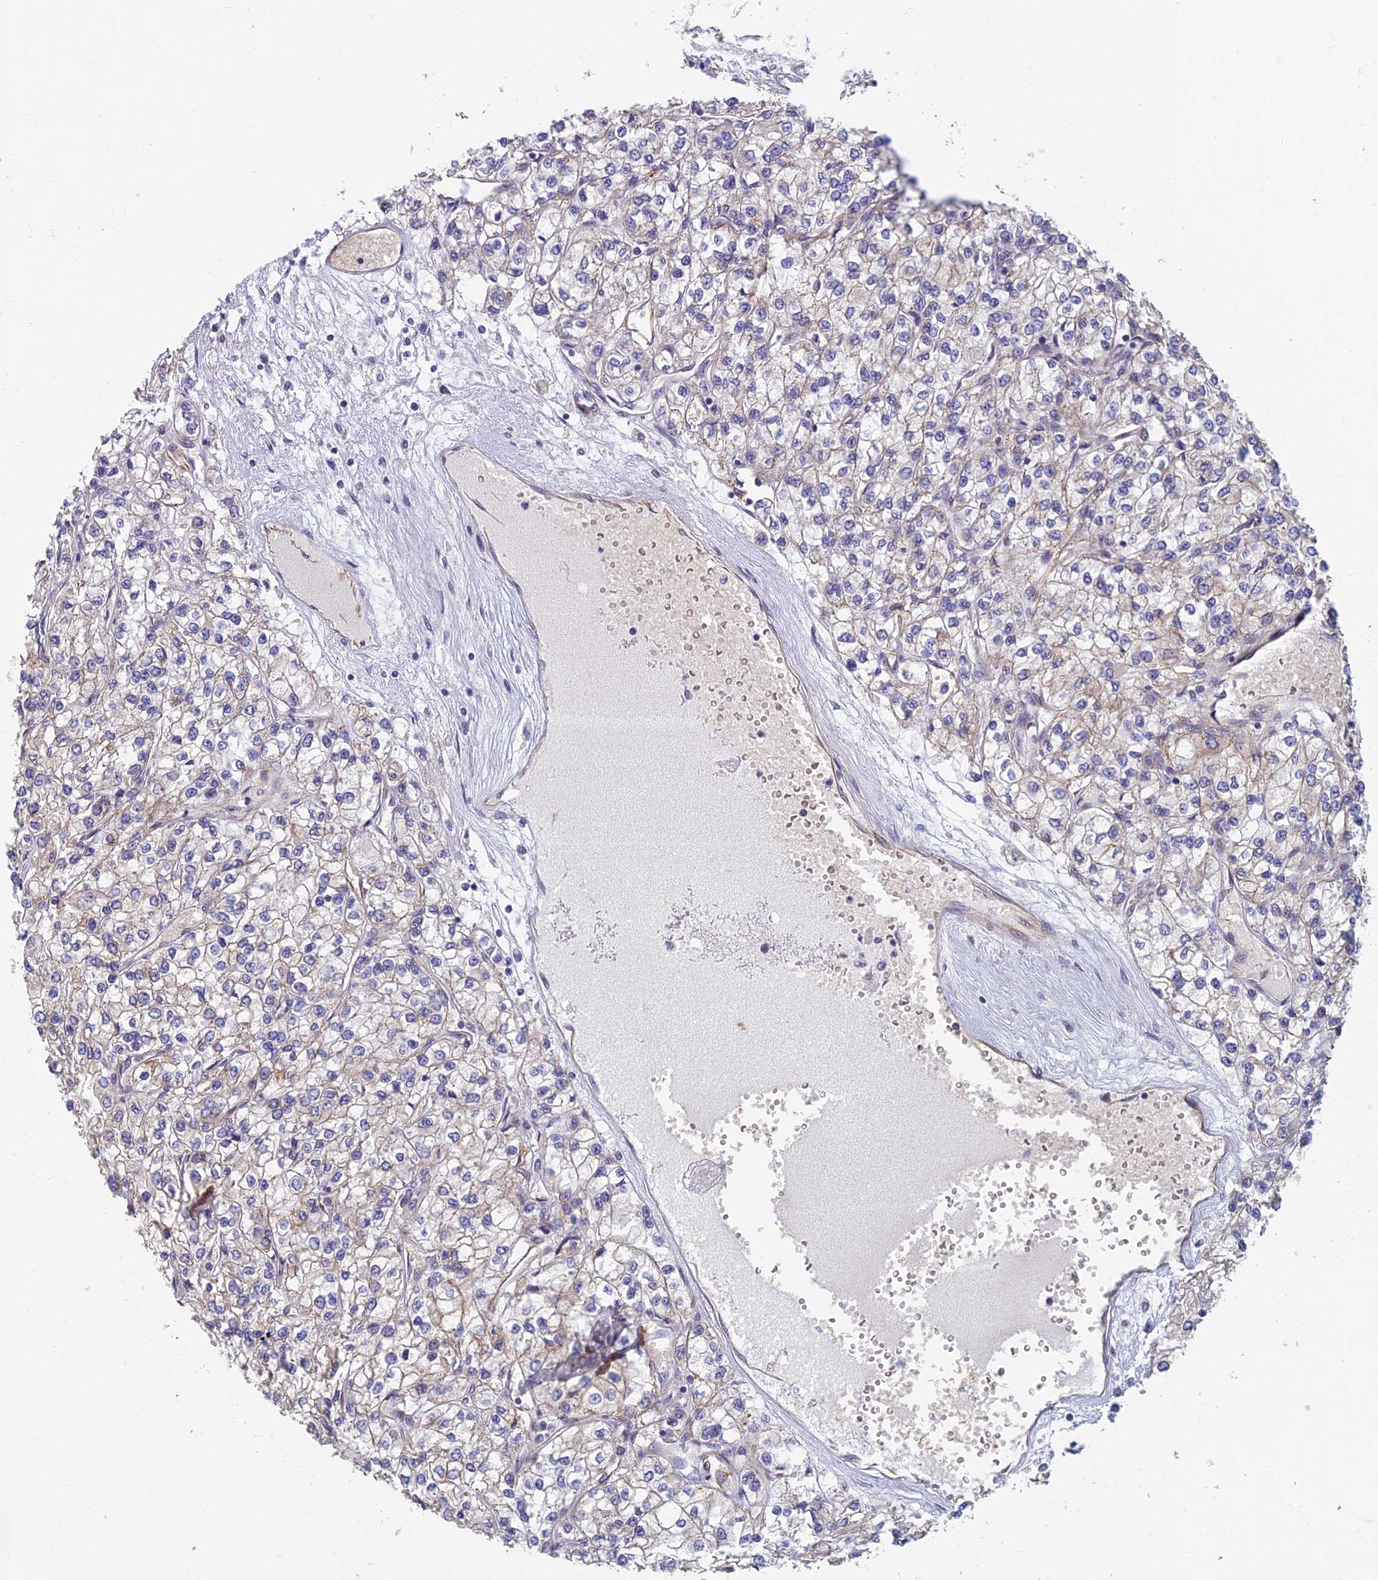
{"staining": {"intensity": "weak", "quantity": "<25%", "location": "cytoplasmic/membranous"}, "tissue": "renal cancer", "cell_type": "Tumor cells", "image_type": "cancer", "snomed": [{"axis": "morphology", "description": "Adenocarcinoma, NOS"}, {"axis": "topography", "description": "Kidney"}], "caption": "Human adenocarcinoma (renal) stained for a protein using immunohistochemistry exhibits no positivity in tumor cells.", "gene": "RHBDL2", "patient": {"sex": "male", "age": 80}}